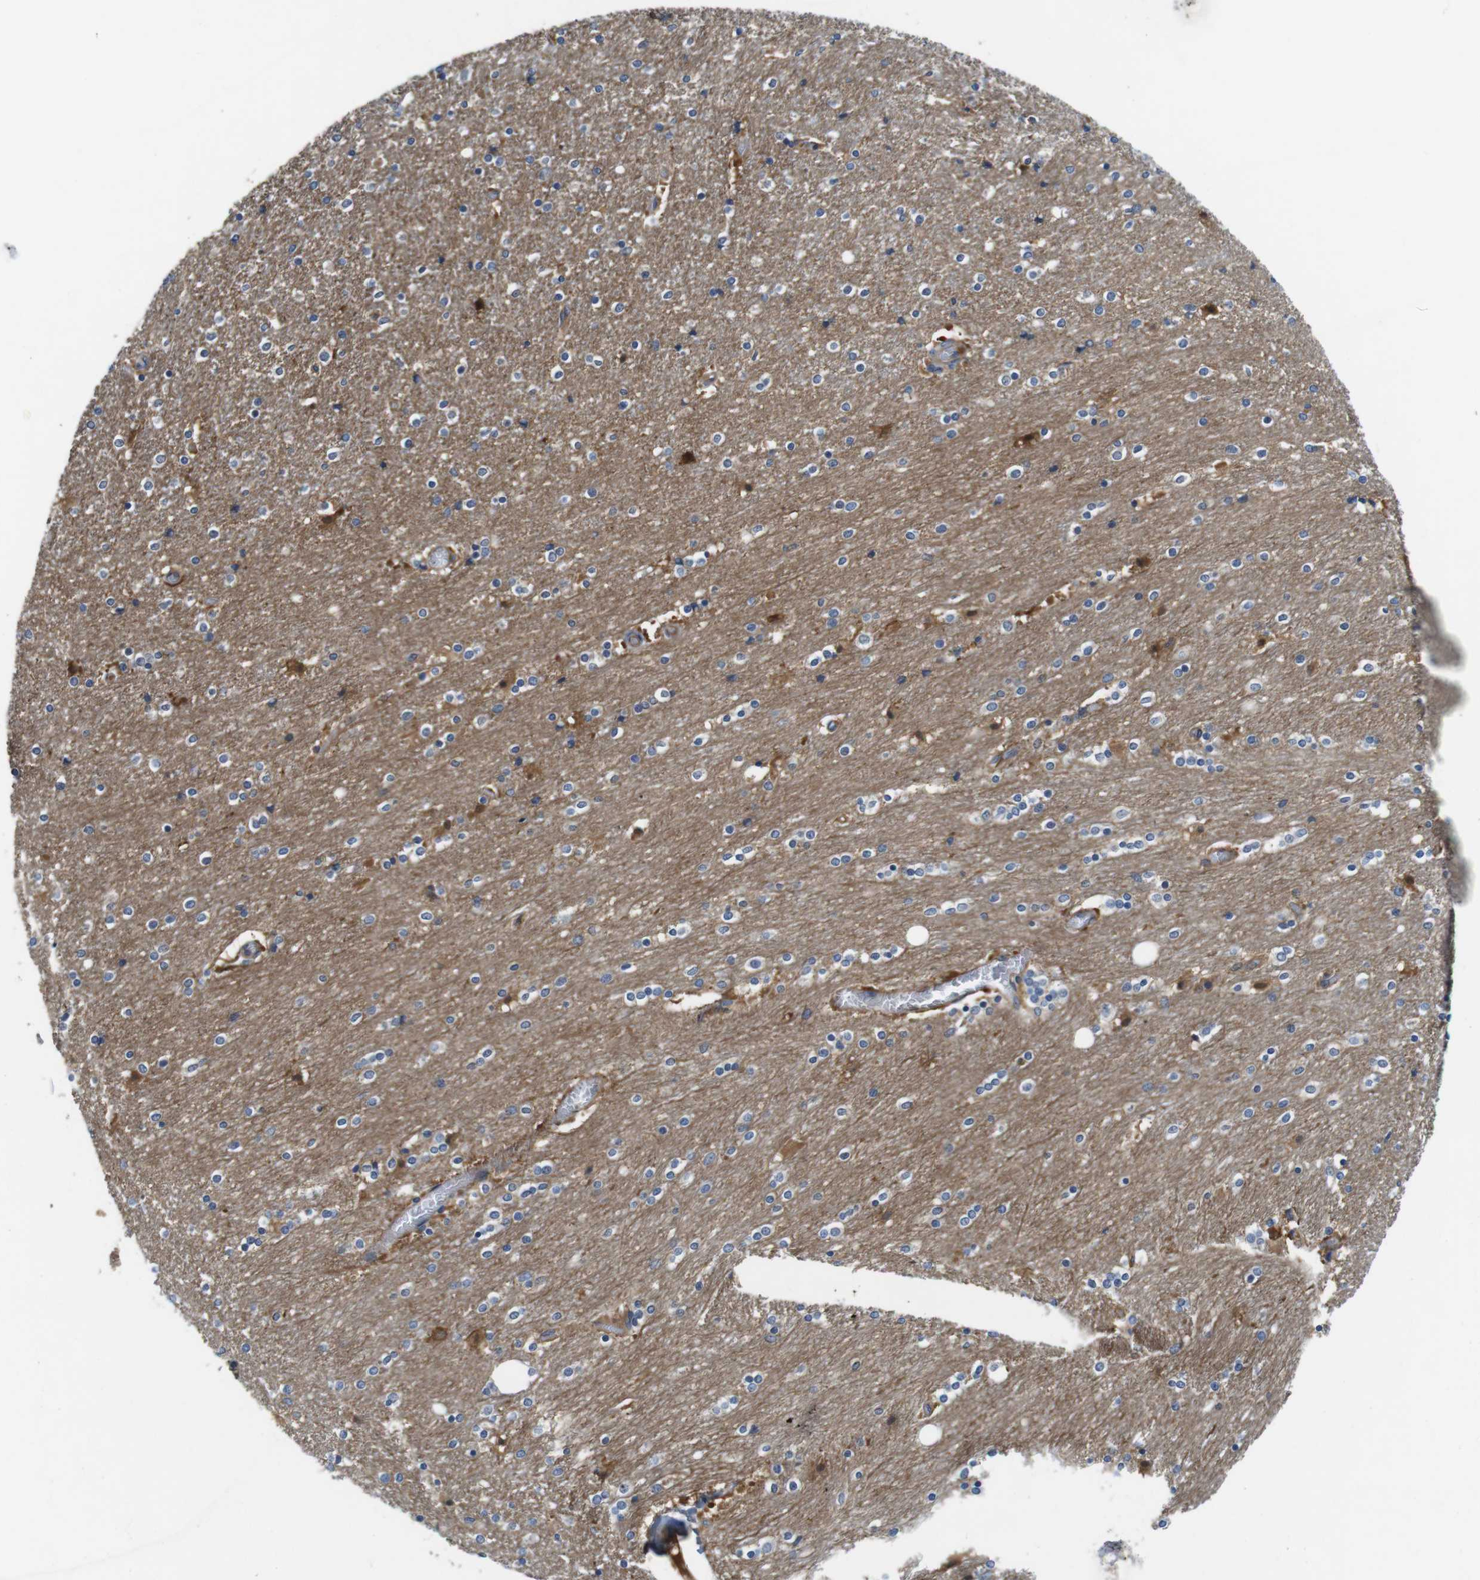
{"staining": {"intensity": "moderate", "quantity": "<25%", "location": "cytoplasmic/membranous"}, "tissue": "caudate", "cell_type": "Glial cells", "image_type": "normal", "snomed": [{"axis": "morphology", "description": "Normal tissue, NOS"}, {"axis": "topography", "description": "Lateral ventricle wall"}], "caption": "Brown immunohistochemical staining in normal human caudate reveals moderate cytoplasmic/membranous positivity in approximately <25% of glial cells. (Brightfield microscopy of DAB IHC at high magnification).", "gene": "DCLK1", "patient": {"sex": "female", "age": 54}}